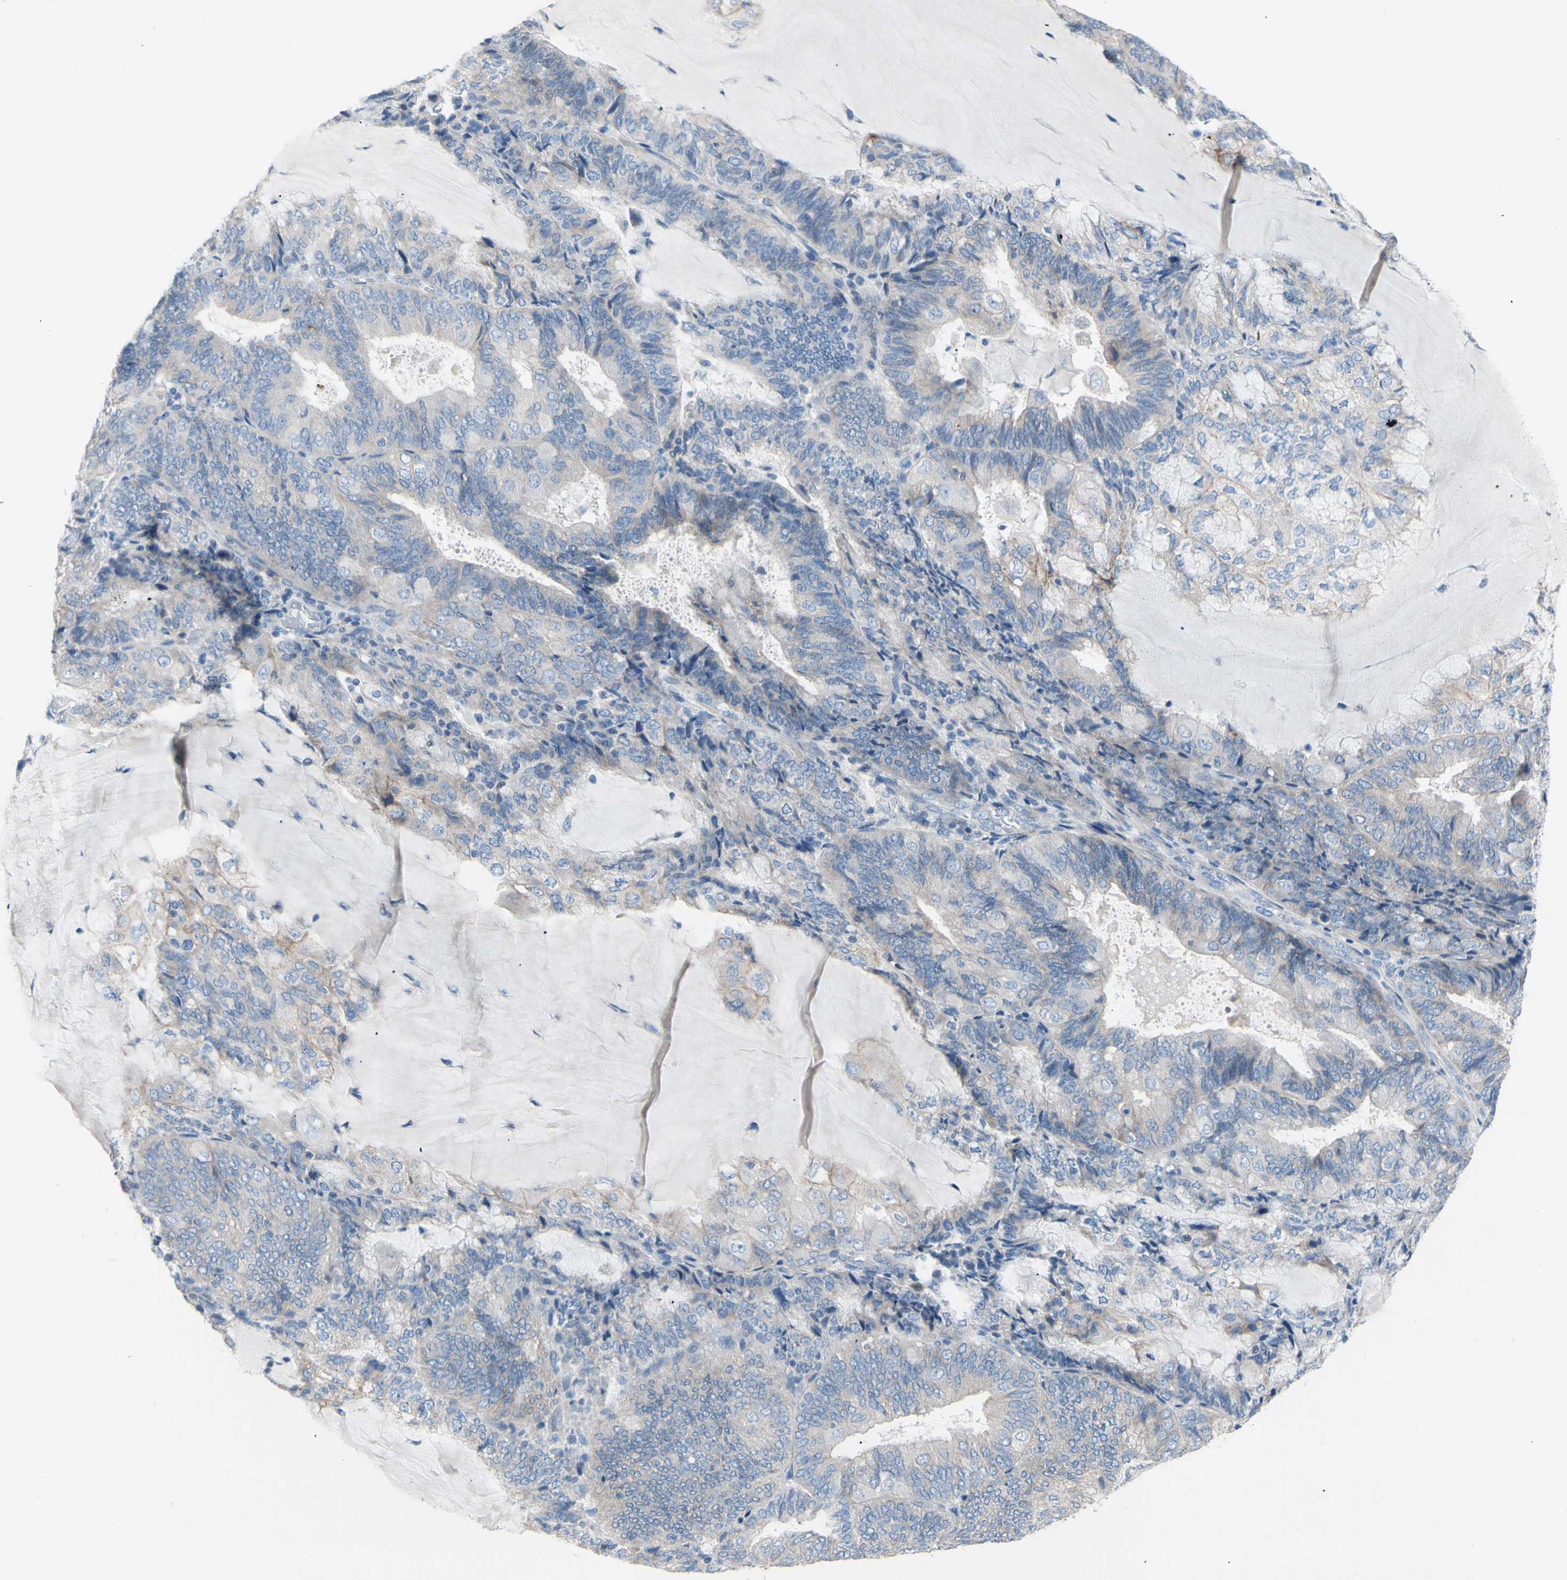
{"staining": {"intensity": "negative", "quantity": "none", "location": "none"}, "tissue": "endometrial cancer", "cell_type": "Tumor cells", "image_type": "cancer", "snomed": [{"axis": "morphology", "description": "Adenocarcinoma, NOS"}, {"axis": "topography", "description": "Endometrium"}], "caption": "Tumor cells are negative for protein expression in human endometrial cancer (adenocarcinoma).", "gene": "TMIGD2", "patient": {"sex": "female", "age": 81}}